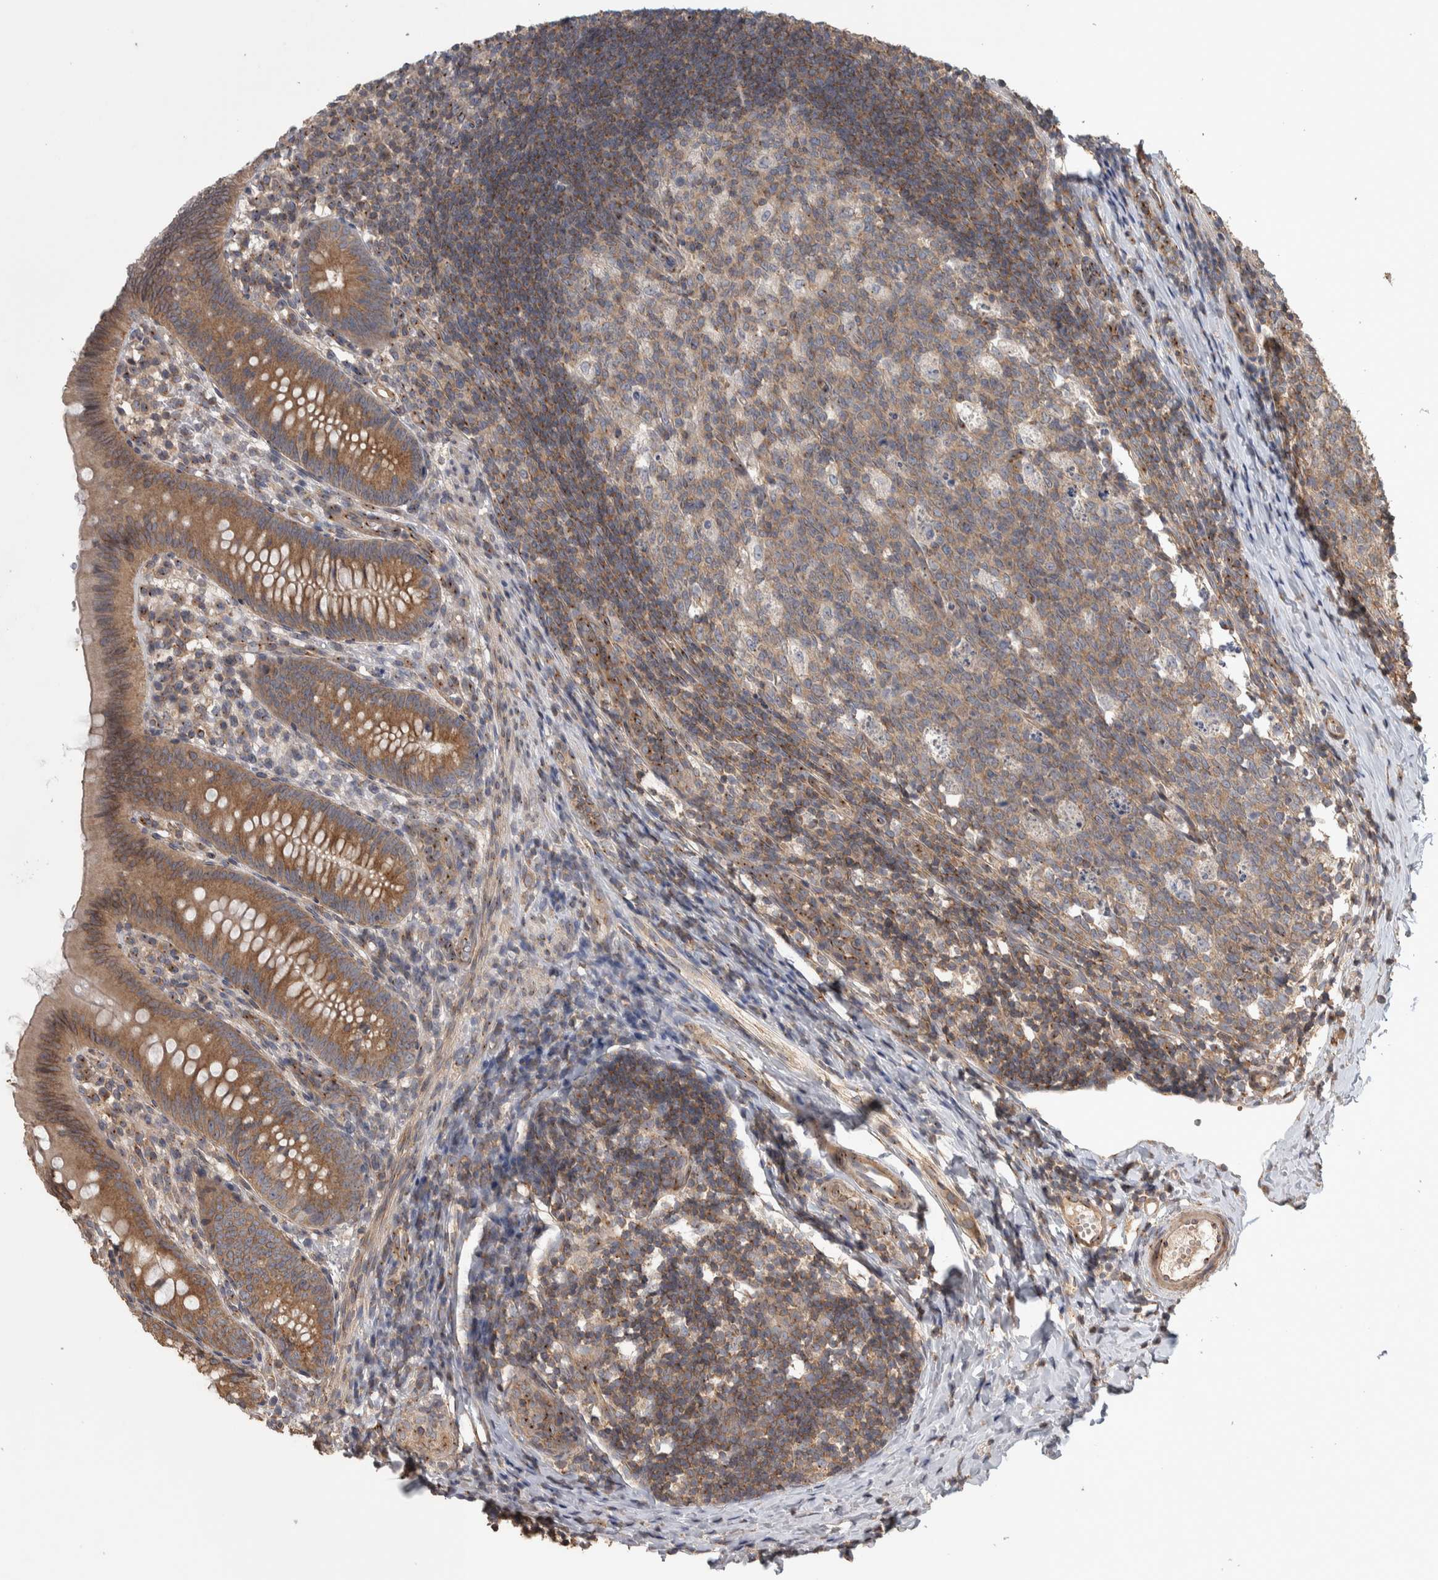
{"staining": {"intensity": "moderate", "quantity": ">75%", "location": "cytoplasmic/membranous"}, "tissue": "appendix", "cell_type": "Glandular cells", "image_type": "normal", "snomed": [{"axis": "morphology", "description": "Normal tissue, NOS"}, {"axis": "topography", "description": "Appendix"}], "caption": "Appendix stained for a protein (brown) demonstrates moderate cytoplasmic/membranous positive expression in approximately >75% of glandular cells.", "gene": "IFRD1", "patient": {"sex": "male", "age": 1}}